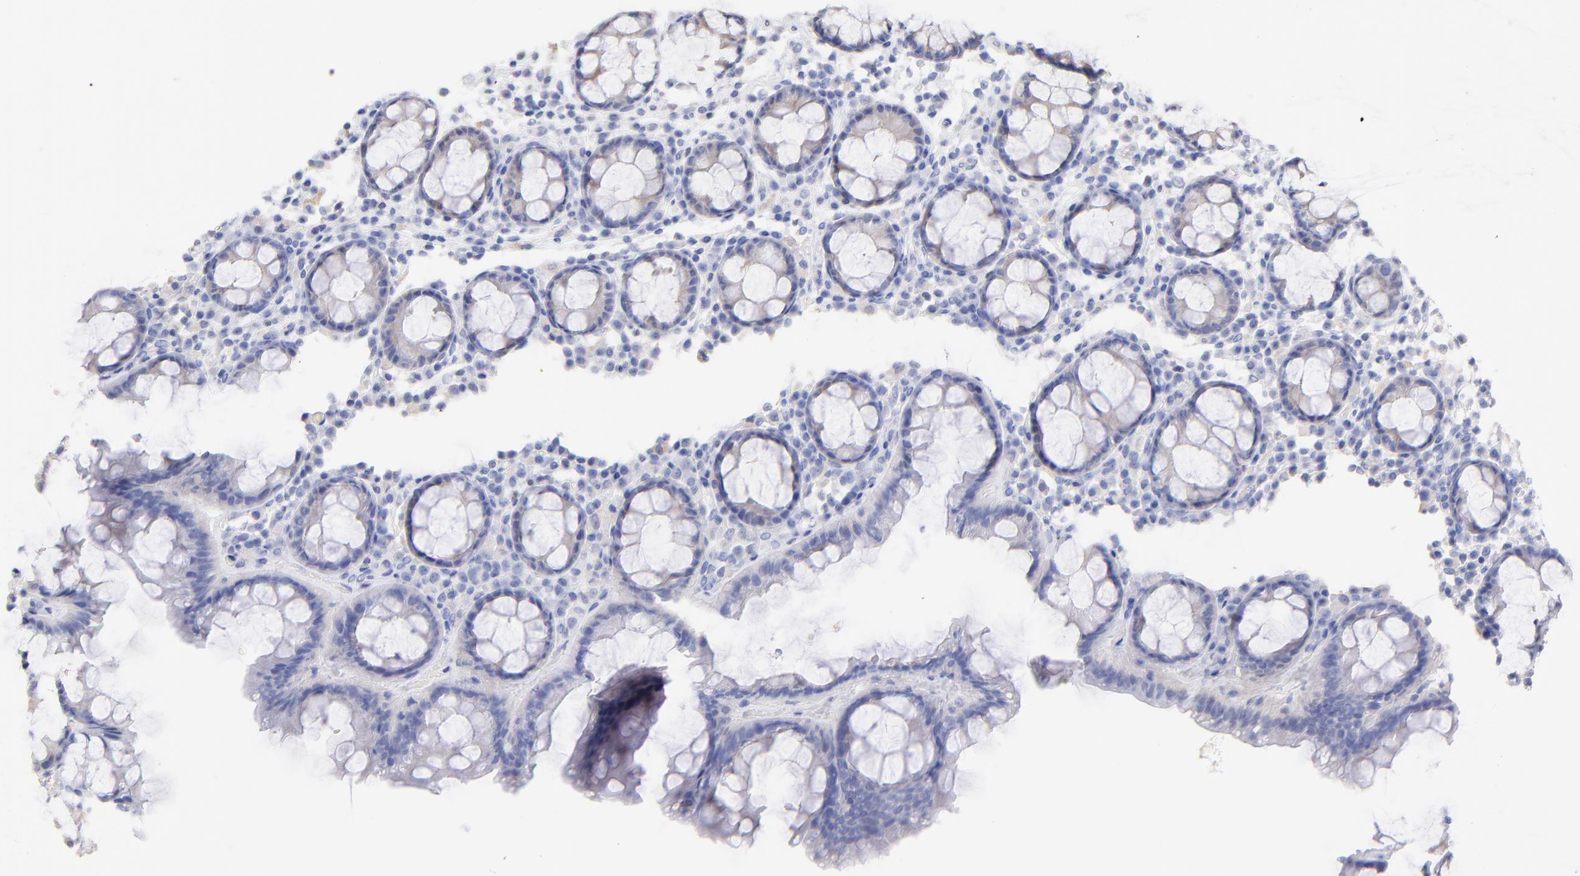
{"staining": {"intensity": "weak", "quantity": "<25%", "location": "cytoplasmic/membranous"}, "tissue": "rectum", "cell_type": "Glandular cells", "image_type": "normal", "snomed": [{"axis": "morphology", "description": "Normal tissue, NOS"}, {"axis": "topography", "description": "Rectum"}], "caption": "Immunohistochemical staining of normal human rectum displays no significant expression in glandular cells.", "gene": "CFAP57", "patient": {"sex": "male", "age": 92}}